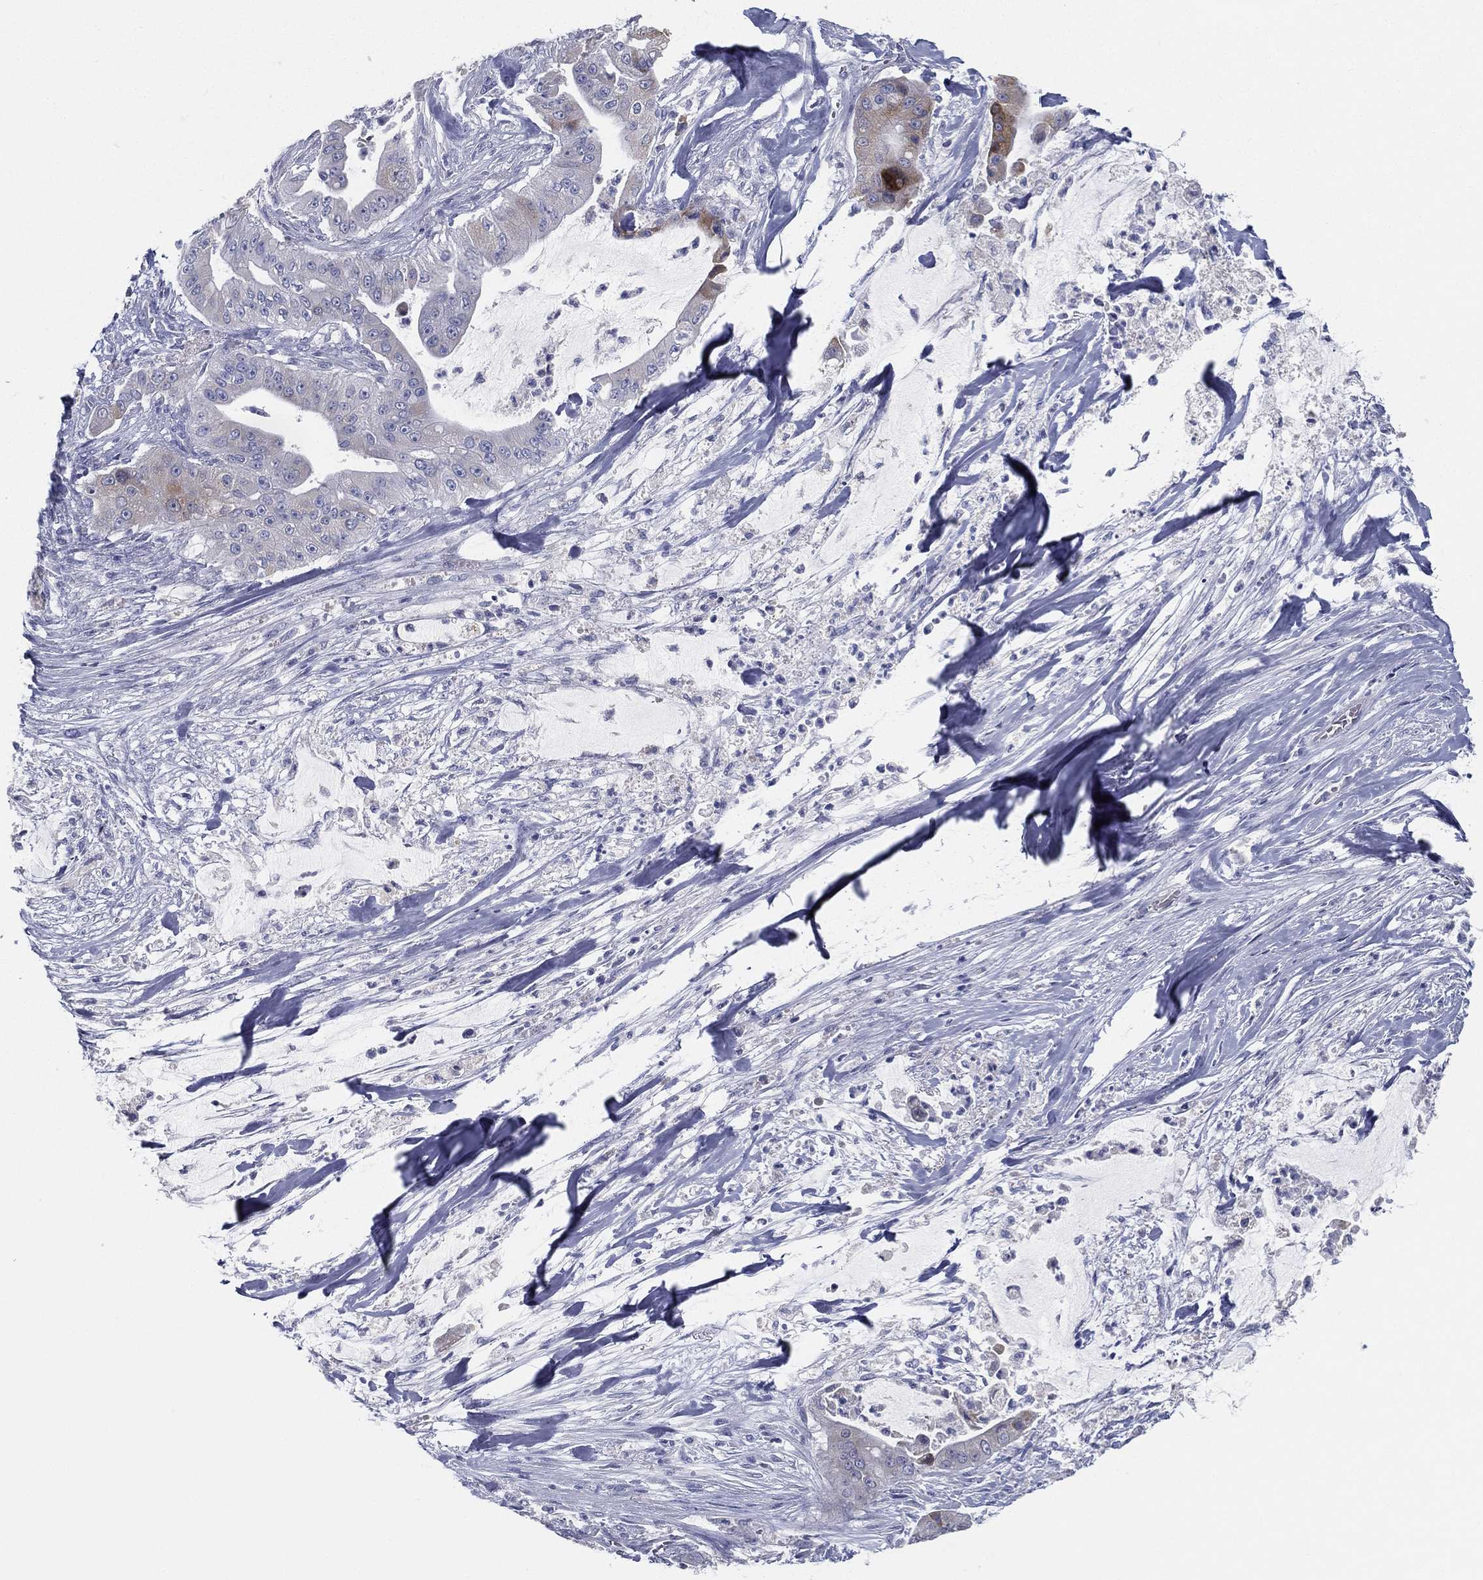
{"staining": {"intensity": "weak", "quantity": "25%-75%", "location": "cytoplasmic/membranous"}, "tissue": "pancreatic cancer", "cell_type": "Tumor cells", "image_type": "cancer", "snomed": [{"axis": "morphology", "description": "Normal tissue, NOS"}, {"axis": "morphology", "description": "Inflammation, NOS"}, {"axis": "morphology", "description": "Adenocarcinoma, NOS"}, {"axis": "topography", "description": "Pancreas"}], "caption": "Tumor cells show low levels of weak cytoplasmic/membranous staining in about 25%-75% of cells in pancreatic adenocarcinoma.", "gene": "STS", "patient": {"sex": "male", "age": 57}}